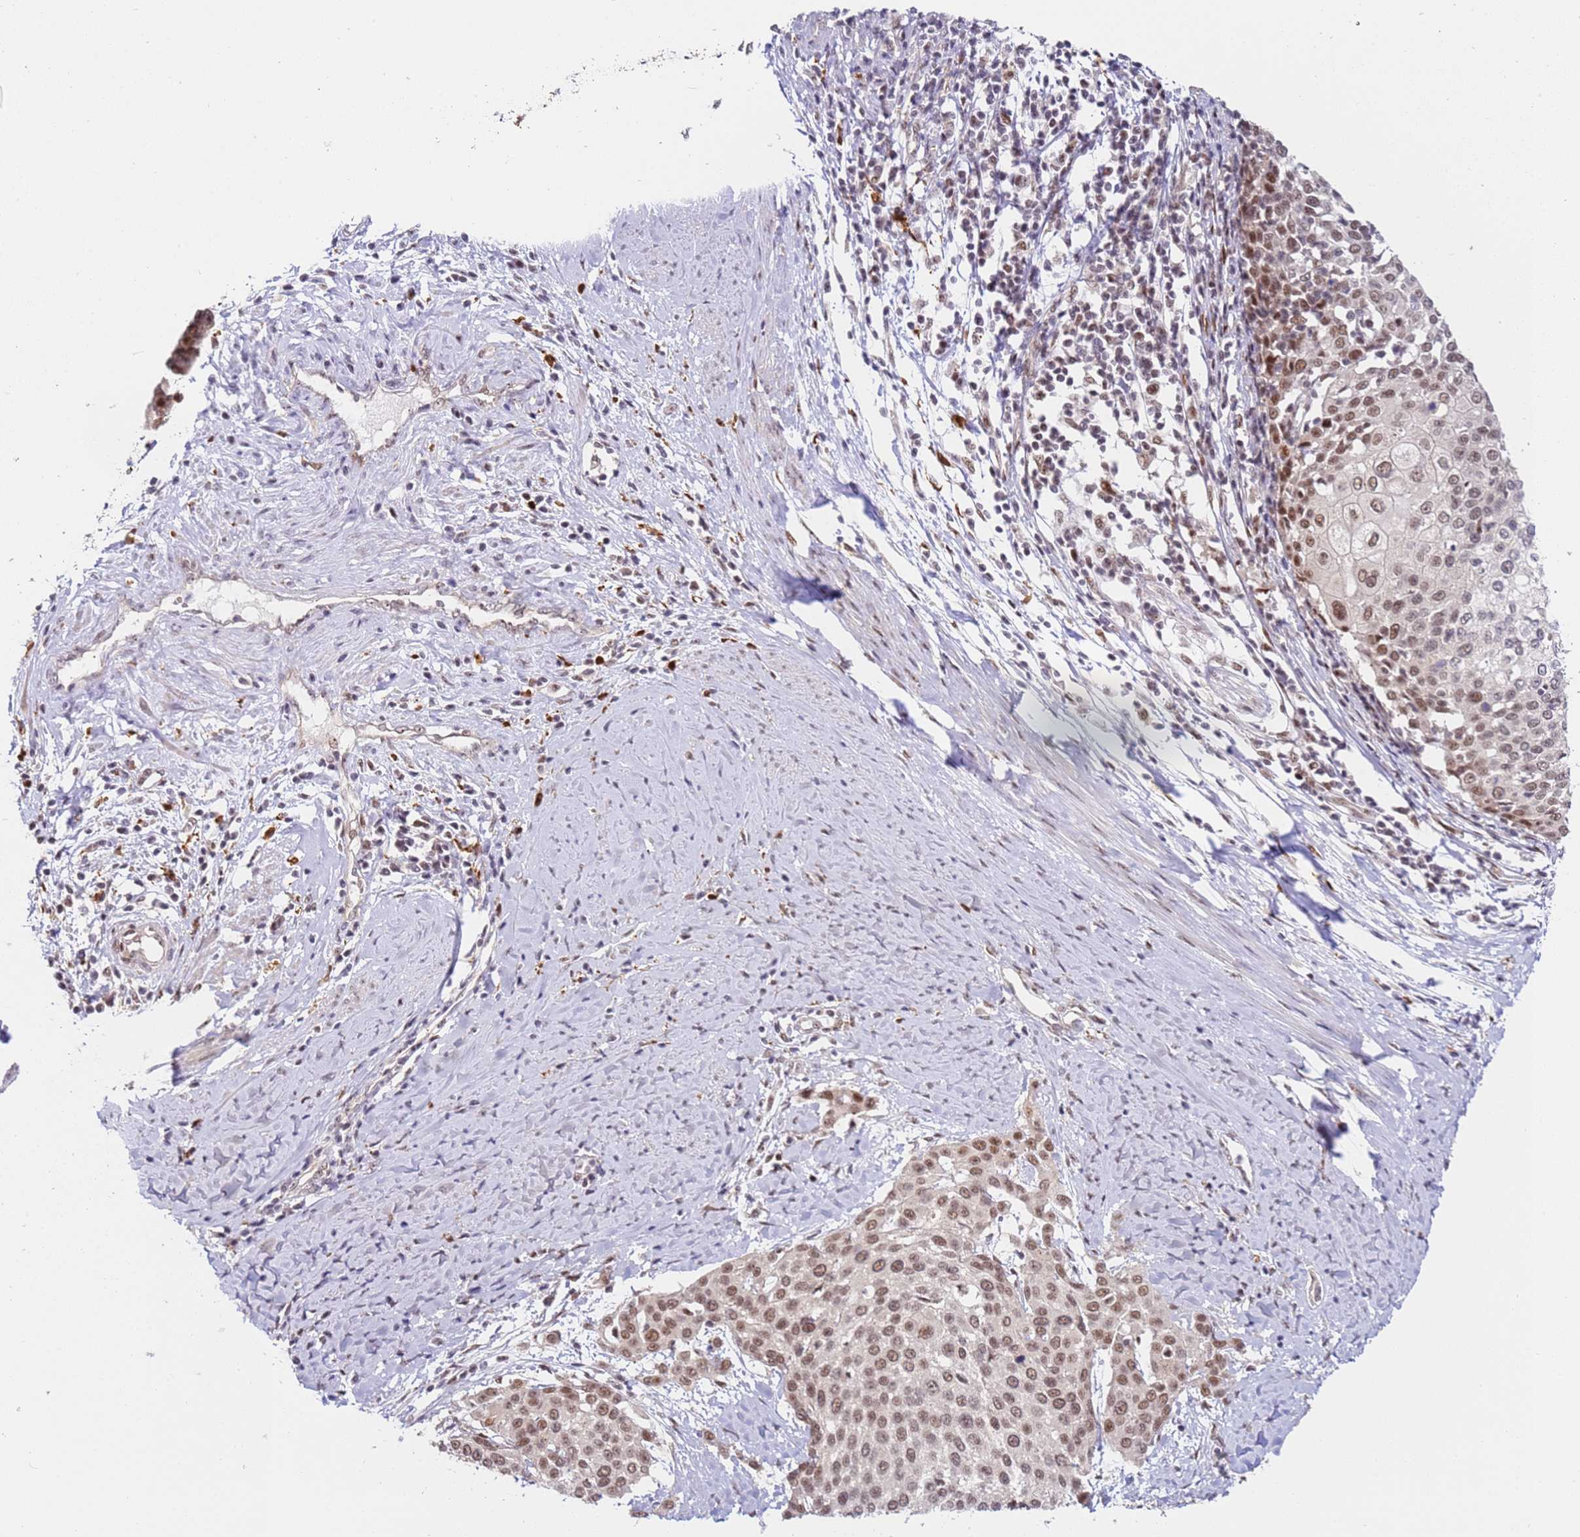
{"staining": {"intensity": "moderate", "quantity": ">75%", "location": "nuclear"}, "tissue": "cervical cancer", "cell_type": "Tumor cells", "image_type": "cancer", "snomed": [{"axis": "morphology", "description": "Squamous cell carcinoma, NOS"}, {"axis": "topography", "description": "Cervix"}], "caption": "A high-resolution image shows IHC staining of cervical cancer (squamous cell carcinoma), which displays moderate nuclear positivity in about >75% of tumor cells.", "gene": "LGALSL", "patient": {"sex": "female", "age": 44}}